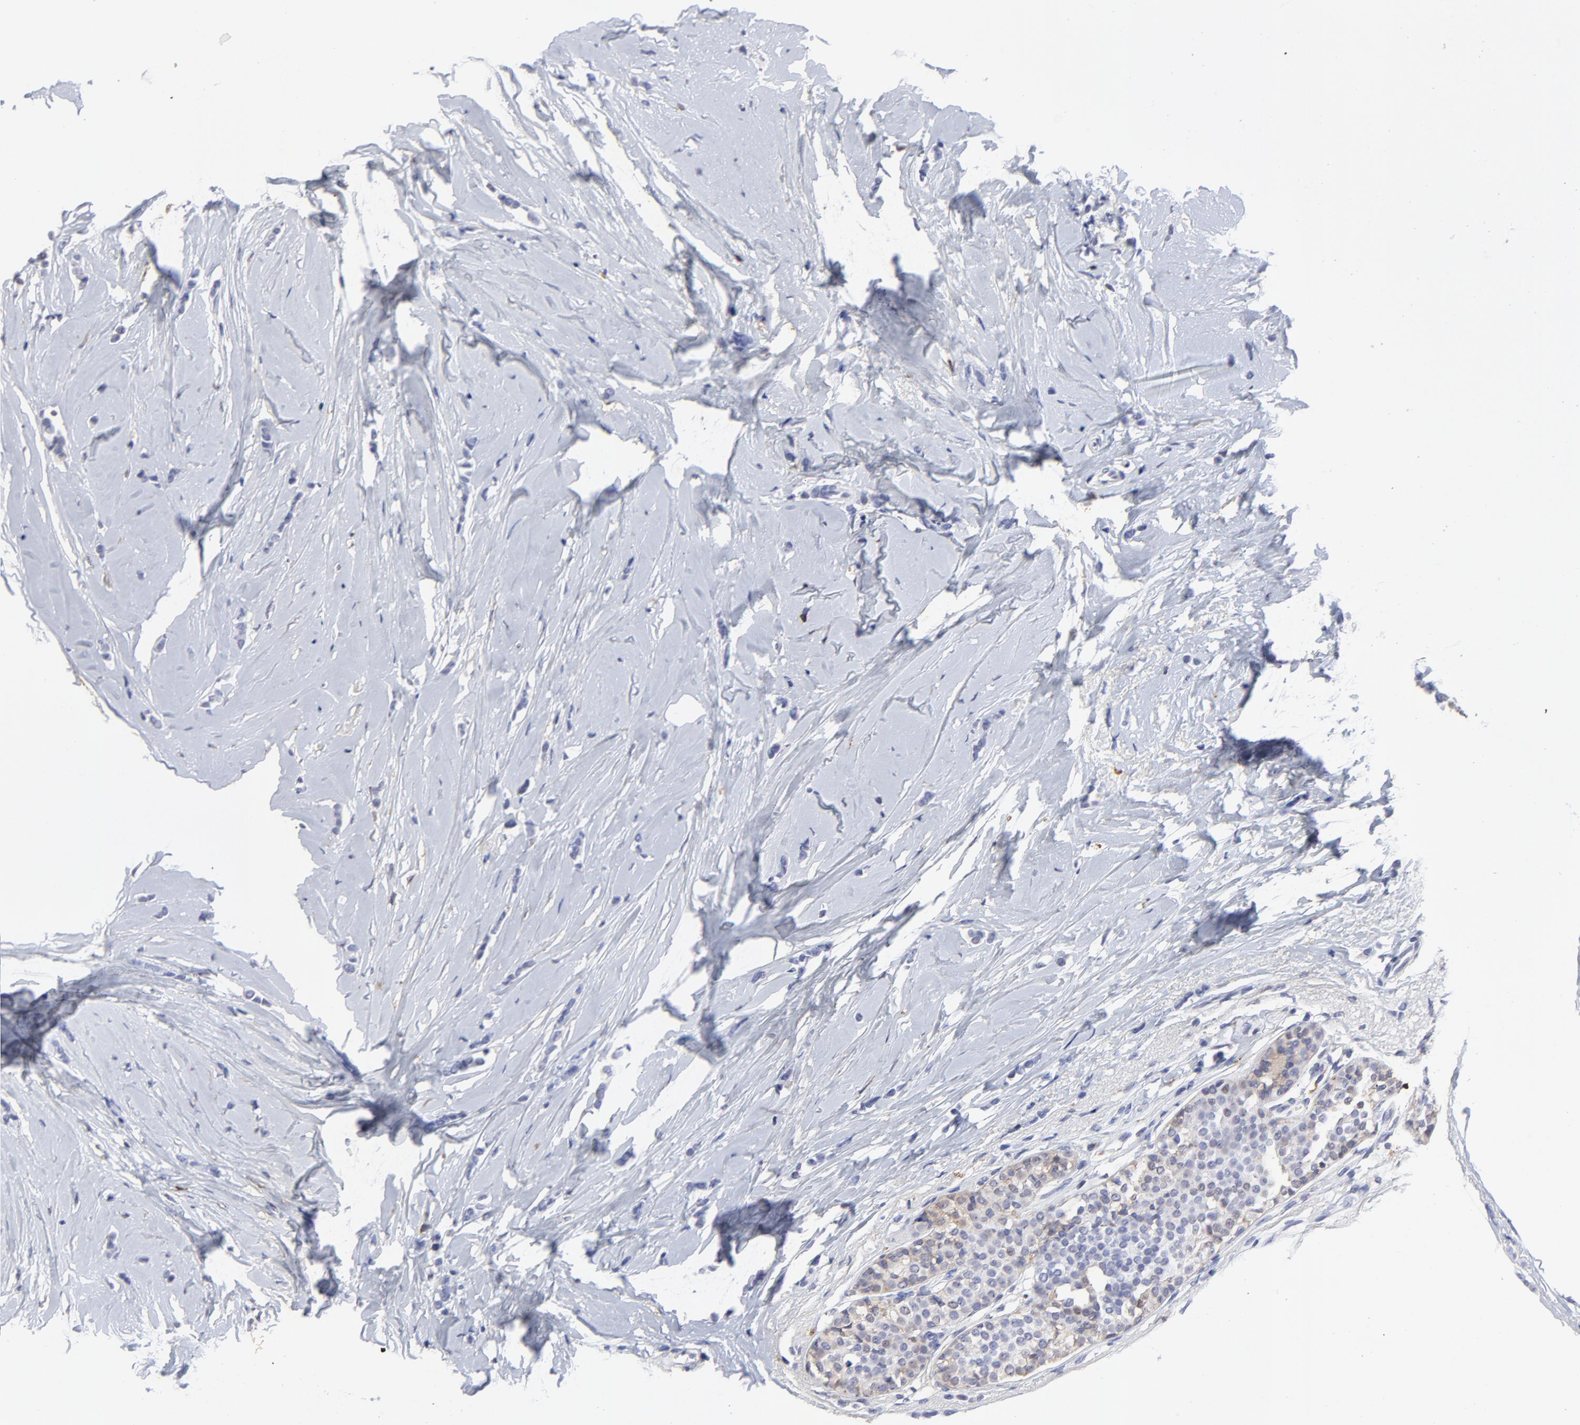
{"staining": {"intensity": "weak", "quantity": "<25%", "location": "cytoplasmic/membranous"}, "tissue": "breast cancer", "cell_type": "Tumor cells", "image_type": "cancer", "snomed": [{"axis": "morphology", "description": "Lobular carcinoma"}, {"axis": "topography", "description": "Breast"}], "caption": "IHC image of neoplastic tissue: human lobular carcinoma (breast) stained with DAB reveals no significant protein staining in tumor cells. The staining is performed using DAB (3,3'-diaminobenzidine) brown chromogen with nuclei counter-stained in using hematoxylin.", "gene": "SMARCA1", "patient": {"sex": "female", "age": 64}}